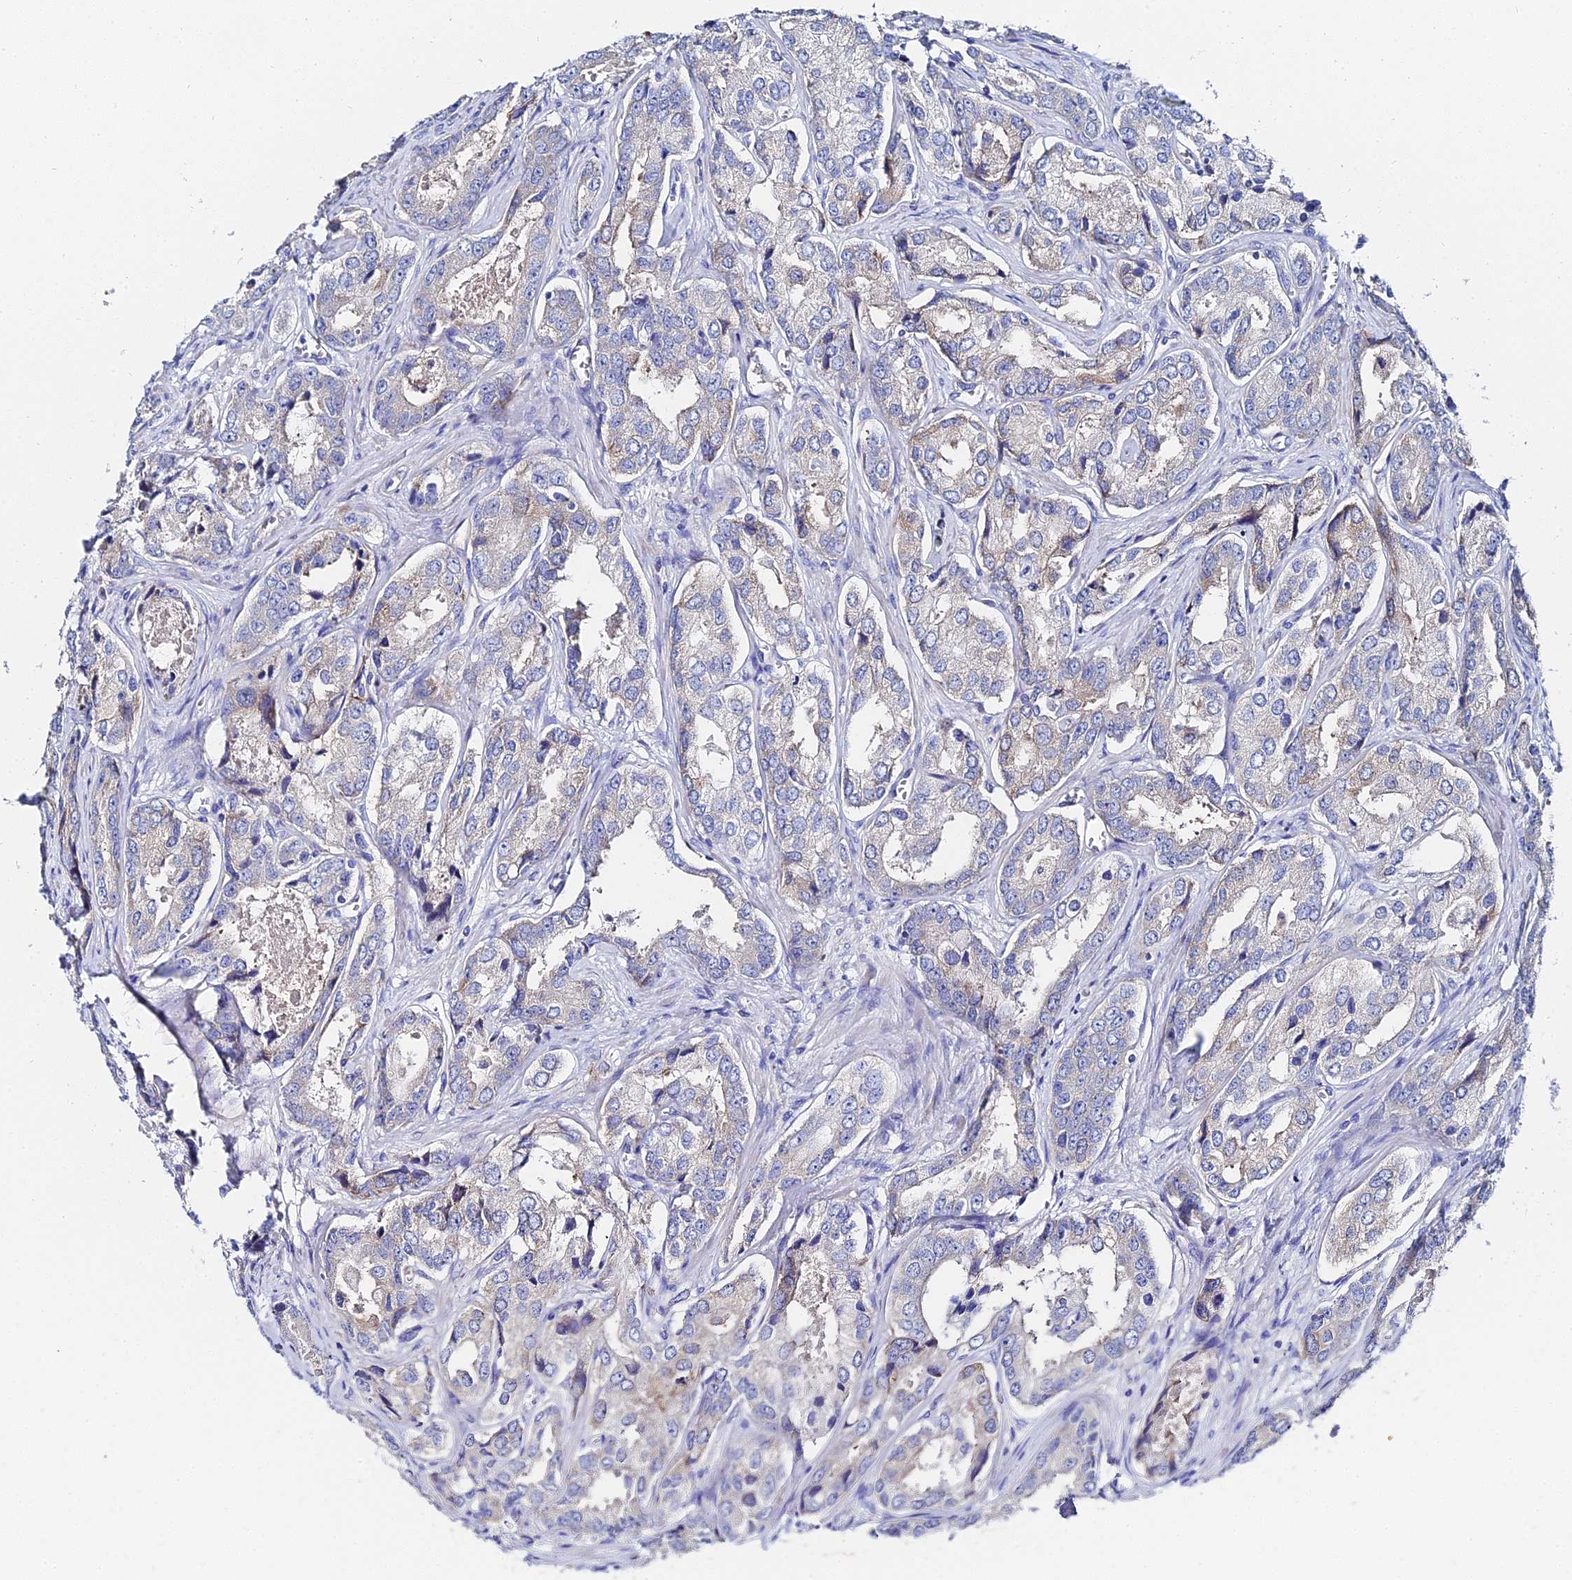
{"staining": {"intensity": "negative", "quantity": "none", "location": "none"}, "tissue": "prostate cancer", "cell_type": "Tumor cells", "image_type": "cancer", "snomed": [{"axis": "morphology", "description": "Adenocarcinoma, Low grade"}, {"axis": "topography", "description": "Prostate"}], "caption": "A high-resolution image shows immunohistochemistry staining of prostate cancer, which exhibits no significant expression in tumor cells.", "gene": "PTTG1", "patient": {"sex": "male", "age": 68}}